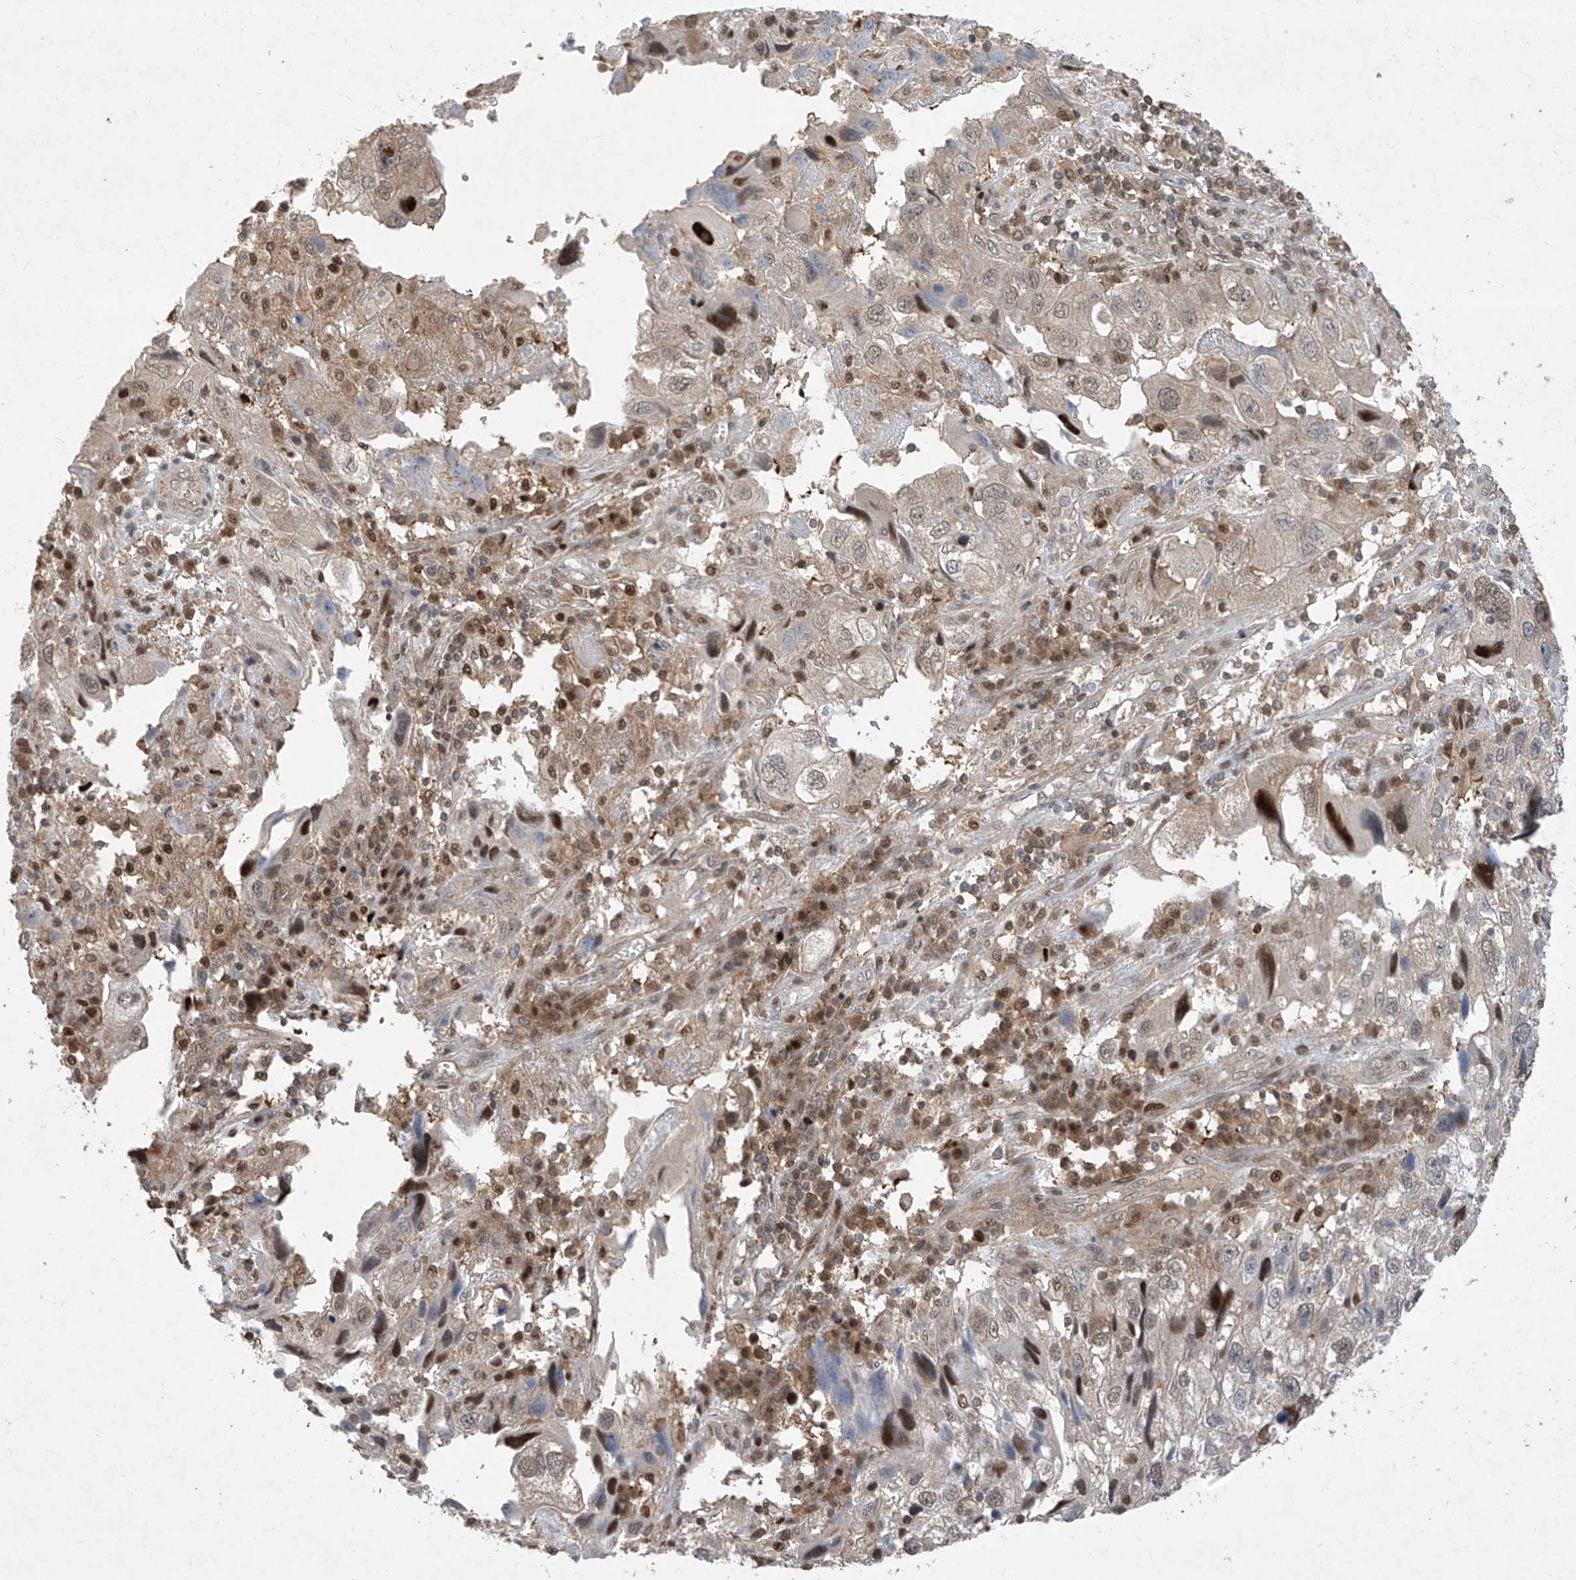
{"staining": {"intensity": "strong", "quantity": "25%-75%", "location": "nuclear"}, "tissue": "endometrial cancer", "cell_type": "Tumor cells", "image_type": "cancer", "snomed": [{"axis": "morphology", "description": "Adenocarcinoma, NOS"}, {"axis": "topography", "description": "Endometrium"}], "caption": "Immunohistochemical staining of human endometrial cancer exhibits strong nuclear protein expression in about 25%-75% of tumor cells.", "gene": "ZNF358", "patient": {"sex": "female", "age": 49}}